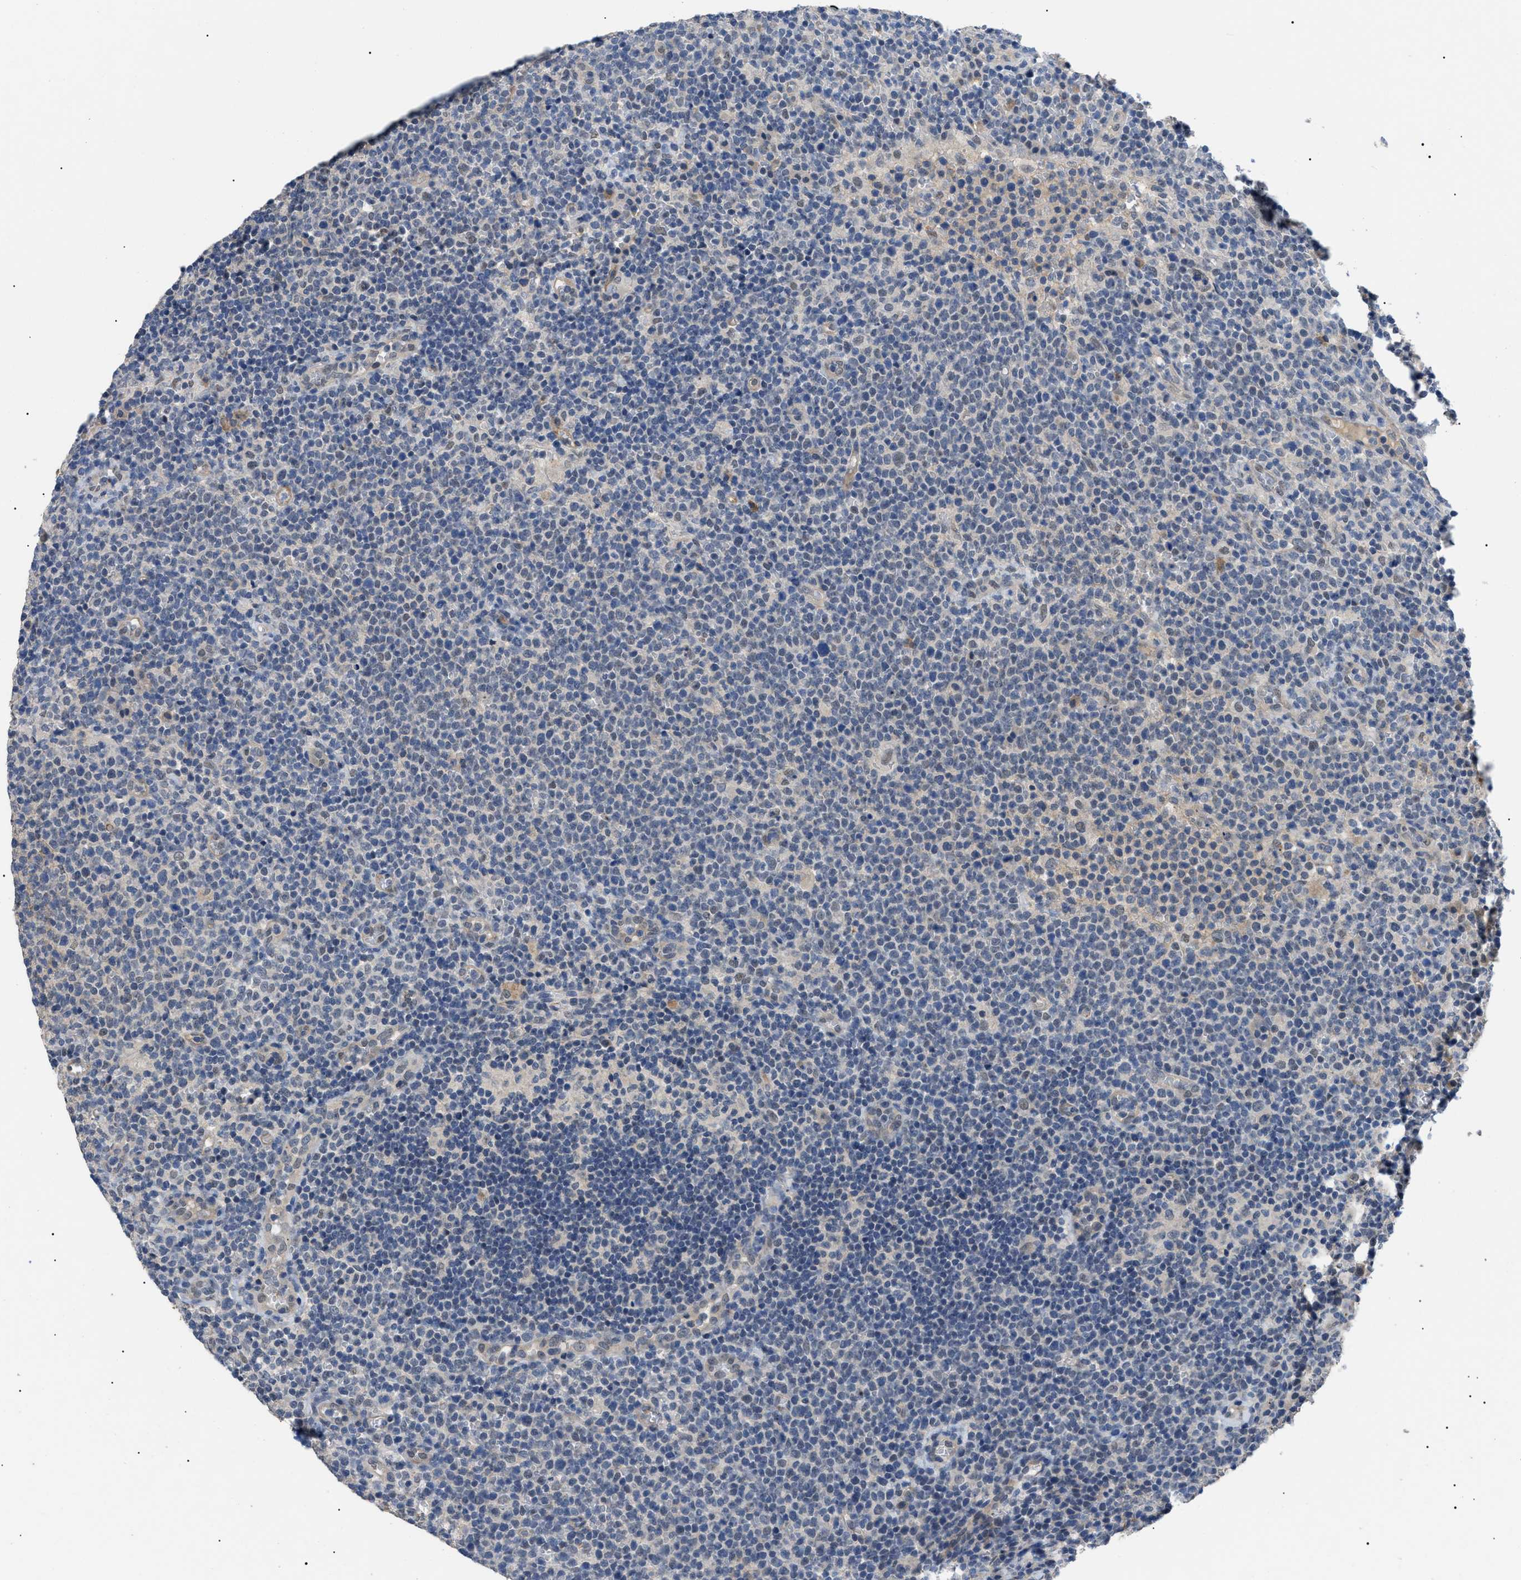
{"staining": {"intensity": "negative", "quantity": "none", "location": "none"}, "tissue": "lymphoma", "cell_type": "Tumor cells", "image_type": "cancer", "snomed": [{"axis": "morphology", "description": "Malignant lymphoma, non-Hodgkin's type, High grade"}, {"axis": "topography", "description": "Lymph node"}], "caption": "This micrograph is of high-grade malignant lymphoma, non-Hodgkin's type stained with immunohistochemistry (IHC) to label a protein in brown with the nuclei are counter-stained blue. There is no expression in tumor cells.", "gene": "CRCP", "patient": {"sex": "male", "age": 61}}